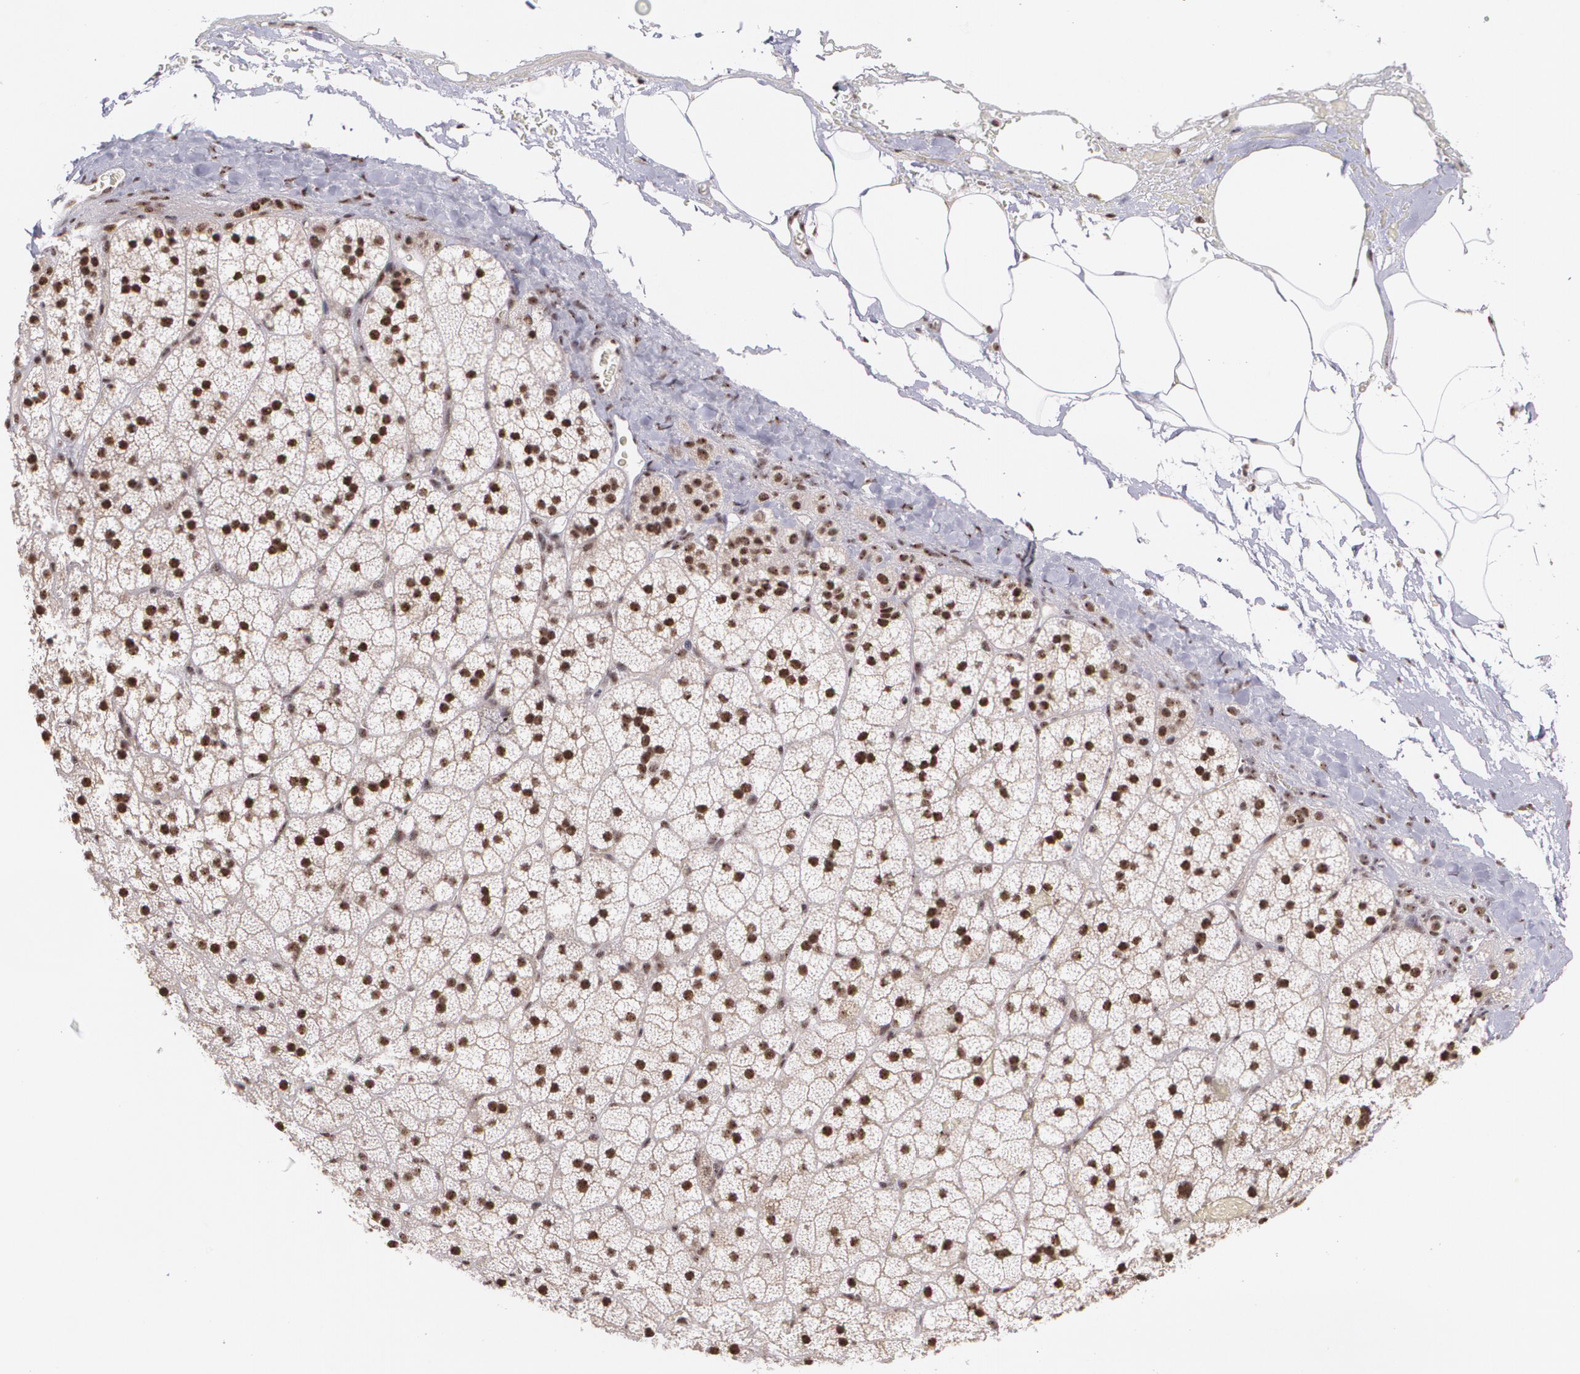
{"staining": {"intensity": "strong", "quantity": ">75%", "location": "nuclear"}, "tissue": "adrenal gland", "cell_type": "Glandular cells", "image_type": "normal", "snomed": [{"axis": "morphology", "description": "Normal tissue, NOS"}, {"axis": "topography", "description": "Adrenal gland"}], "caption": "This micrograph shows IHC staining of benign human adrenal gland, with high strong nuclear expression in about >75% of glandular cells.", "gene": "C6orf15", "patient": {"sex": "male", "age": 35}}